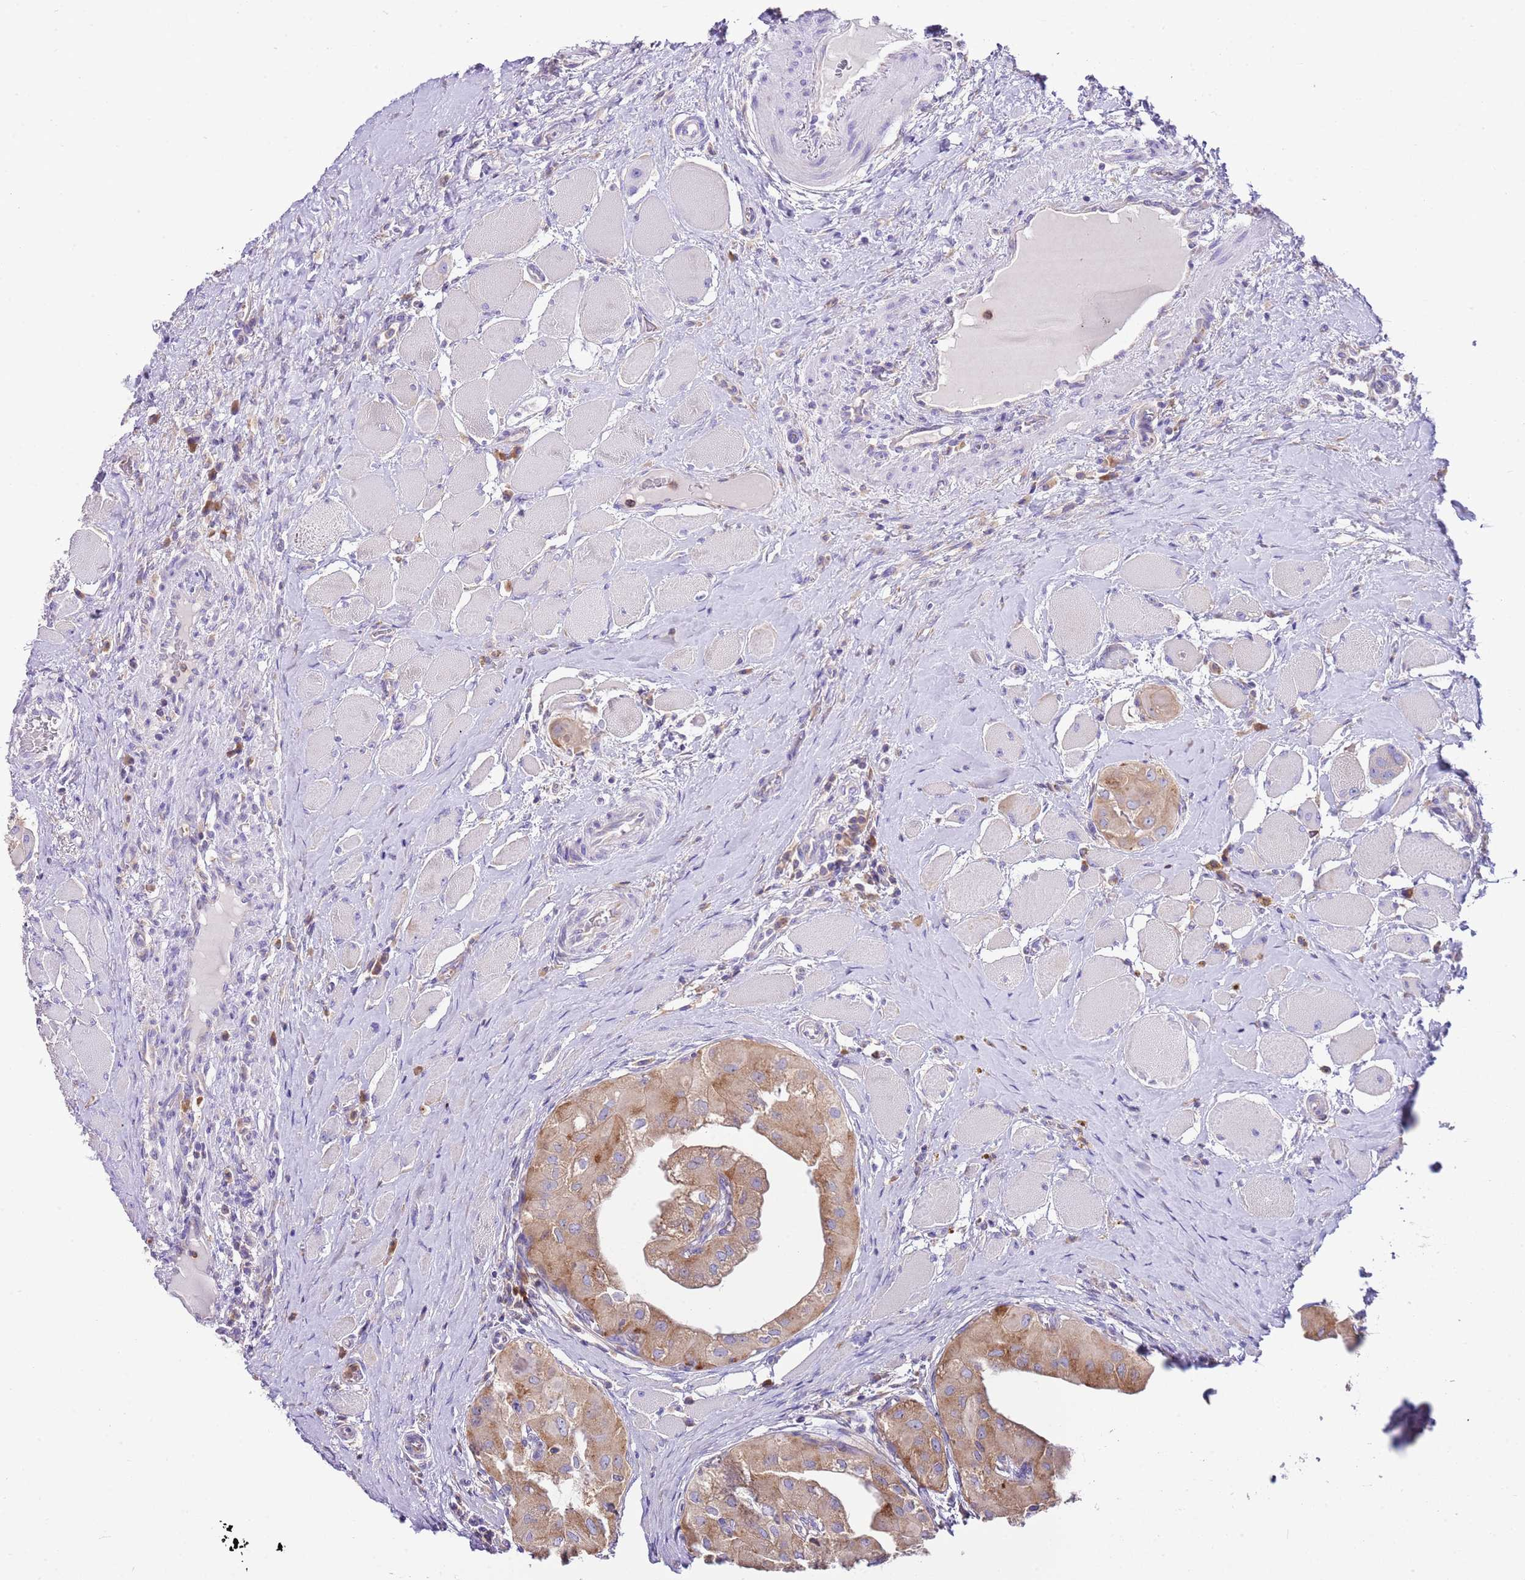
{"staining": {"intensity": "moderate", "quantity": ">75%", "location": "cytoplasmic/membranous"}, "tissue": "thyroid cancer", "cell_type": "Tumor cells", "image_type": "cancer", "snomed": [{"axis": "morphology", "description": "Papillary adenocarcinoma, NOS"}, {"axis": "topography", "description": "Thyroid gland"}], "caption": "Immunohistochemical staining of human thyroid papillary adenocarcinoma exhibits moderate cytoplasmic/membranous protein expression in about >75% of tumor cells. Nuclei are stained in blue.", "gene": "RPS10", "patient": {"sex": "female", "age": 59}}